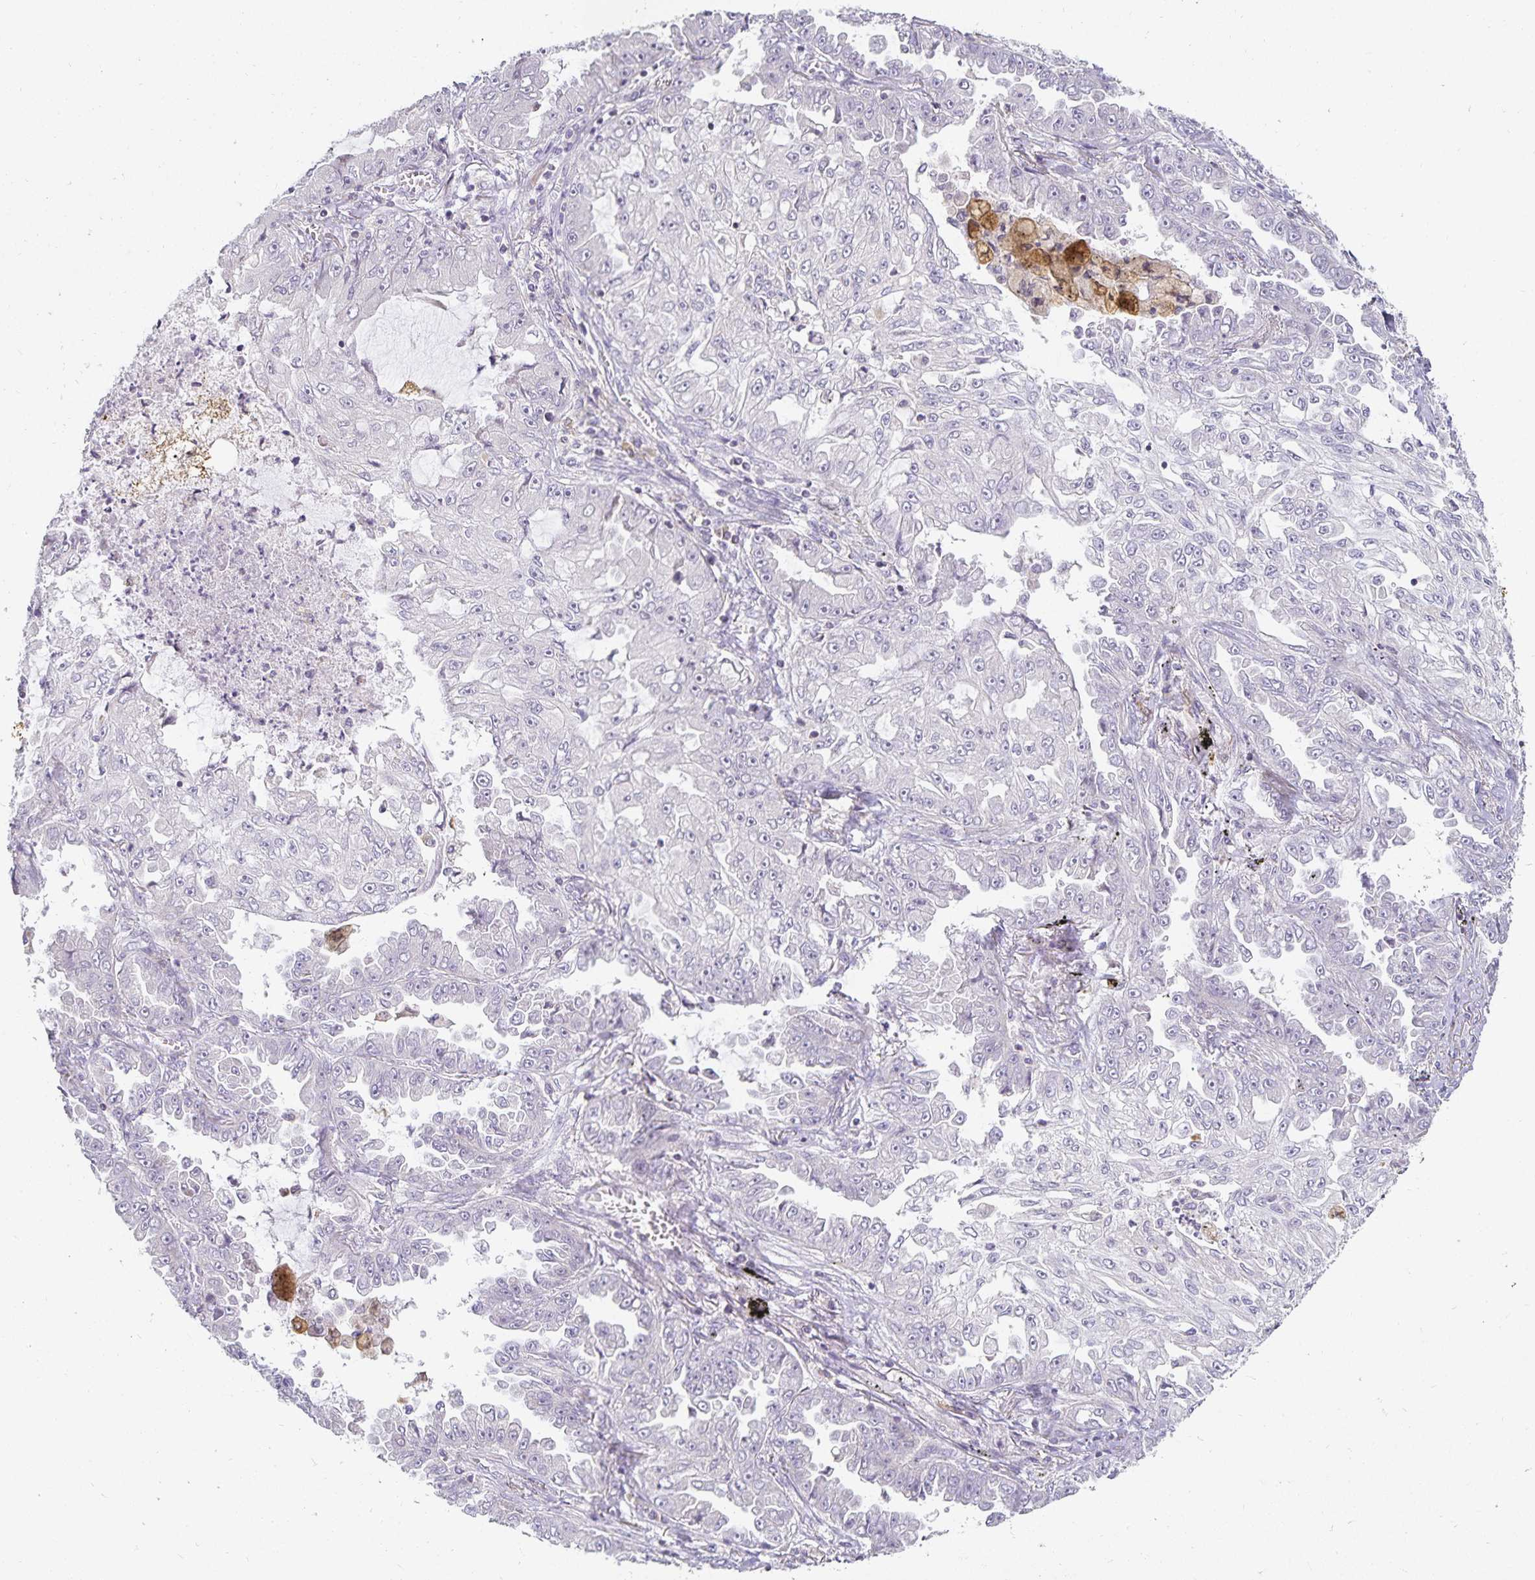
{"staining": {"intensity": "negative", "quantity": "none", "location": "none"}, "tissue": "lung cancer", "cell_type": "Tumor cells", "image_type": "cancer", "snomed": [{"axis": "morphology", "description": "Adenocarcinoma, NOS"}, {"axis": "topography", "description": "Lung"}], "caption": "This is a photomicrograph of IHC staining of adenocarcinoma (lung), which shows no positivity in tumor cells. (DAB (3,3'-diaminobenzidine) IHC visualized using brightfield microscopy, high magnification).", "gene": "GP2", "patient": {"sex": "female", "age": 52}}